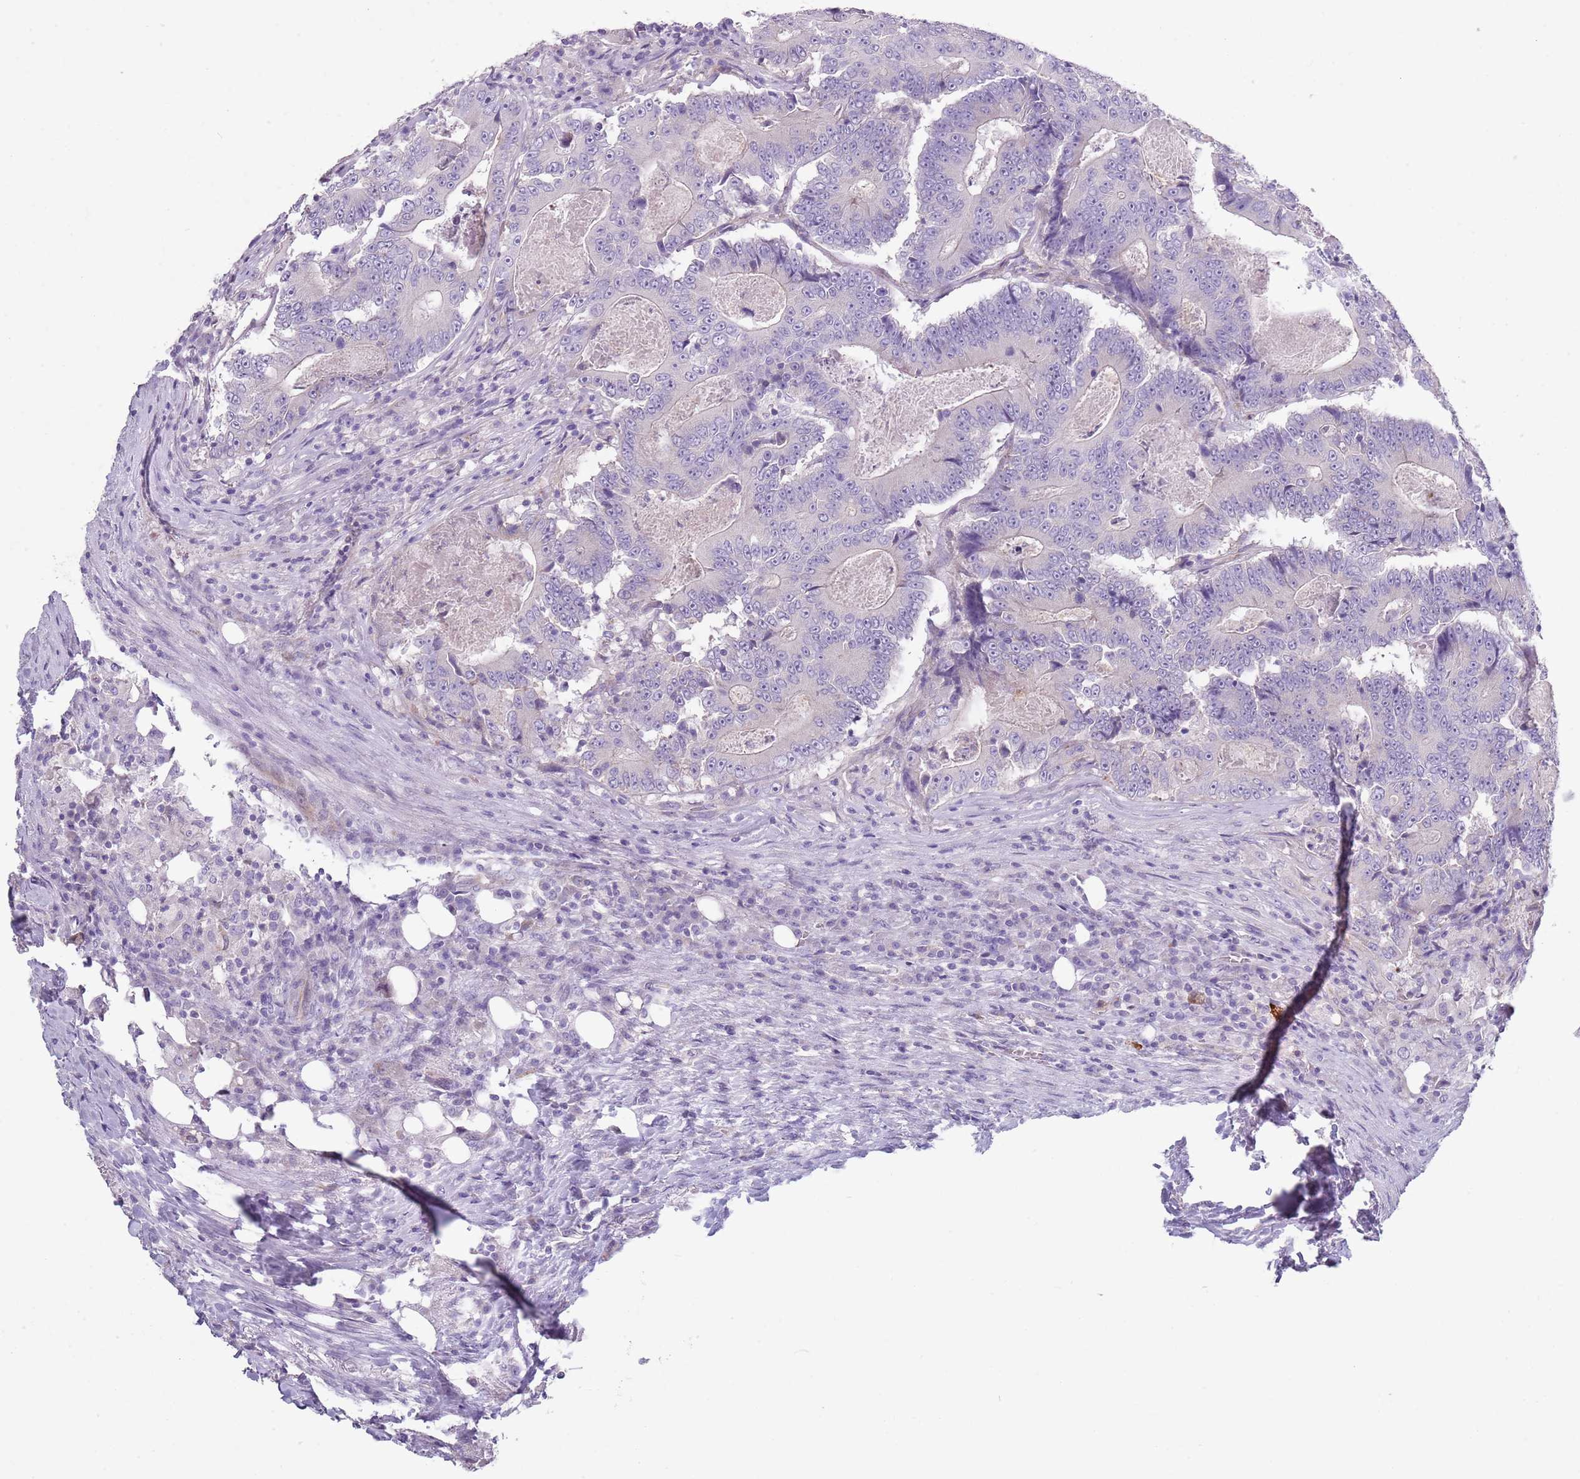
{"staining": {"intensity": "negative", "quantity": "none", "location": "none"}, "tissue": "colorectal cancer", "cell_type": "Tumor cells", "image_type": "cancer", "snomed": [{"axis": "morphology", "description": "Adenocarcinoma, NOS"}, {"axis": "topography", "description": "Colon"}], "caption": "Colorectal cancer was stained to show a protein in brown. There is no significant expression in tumor cells. (Brightfield microscopy of DAB (3,3'-diaminobenzidine) IHC at high magnification).", "gene": "ZNF583", "patient": {"sex": "male", "age": 83}}